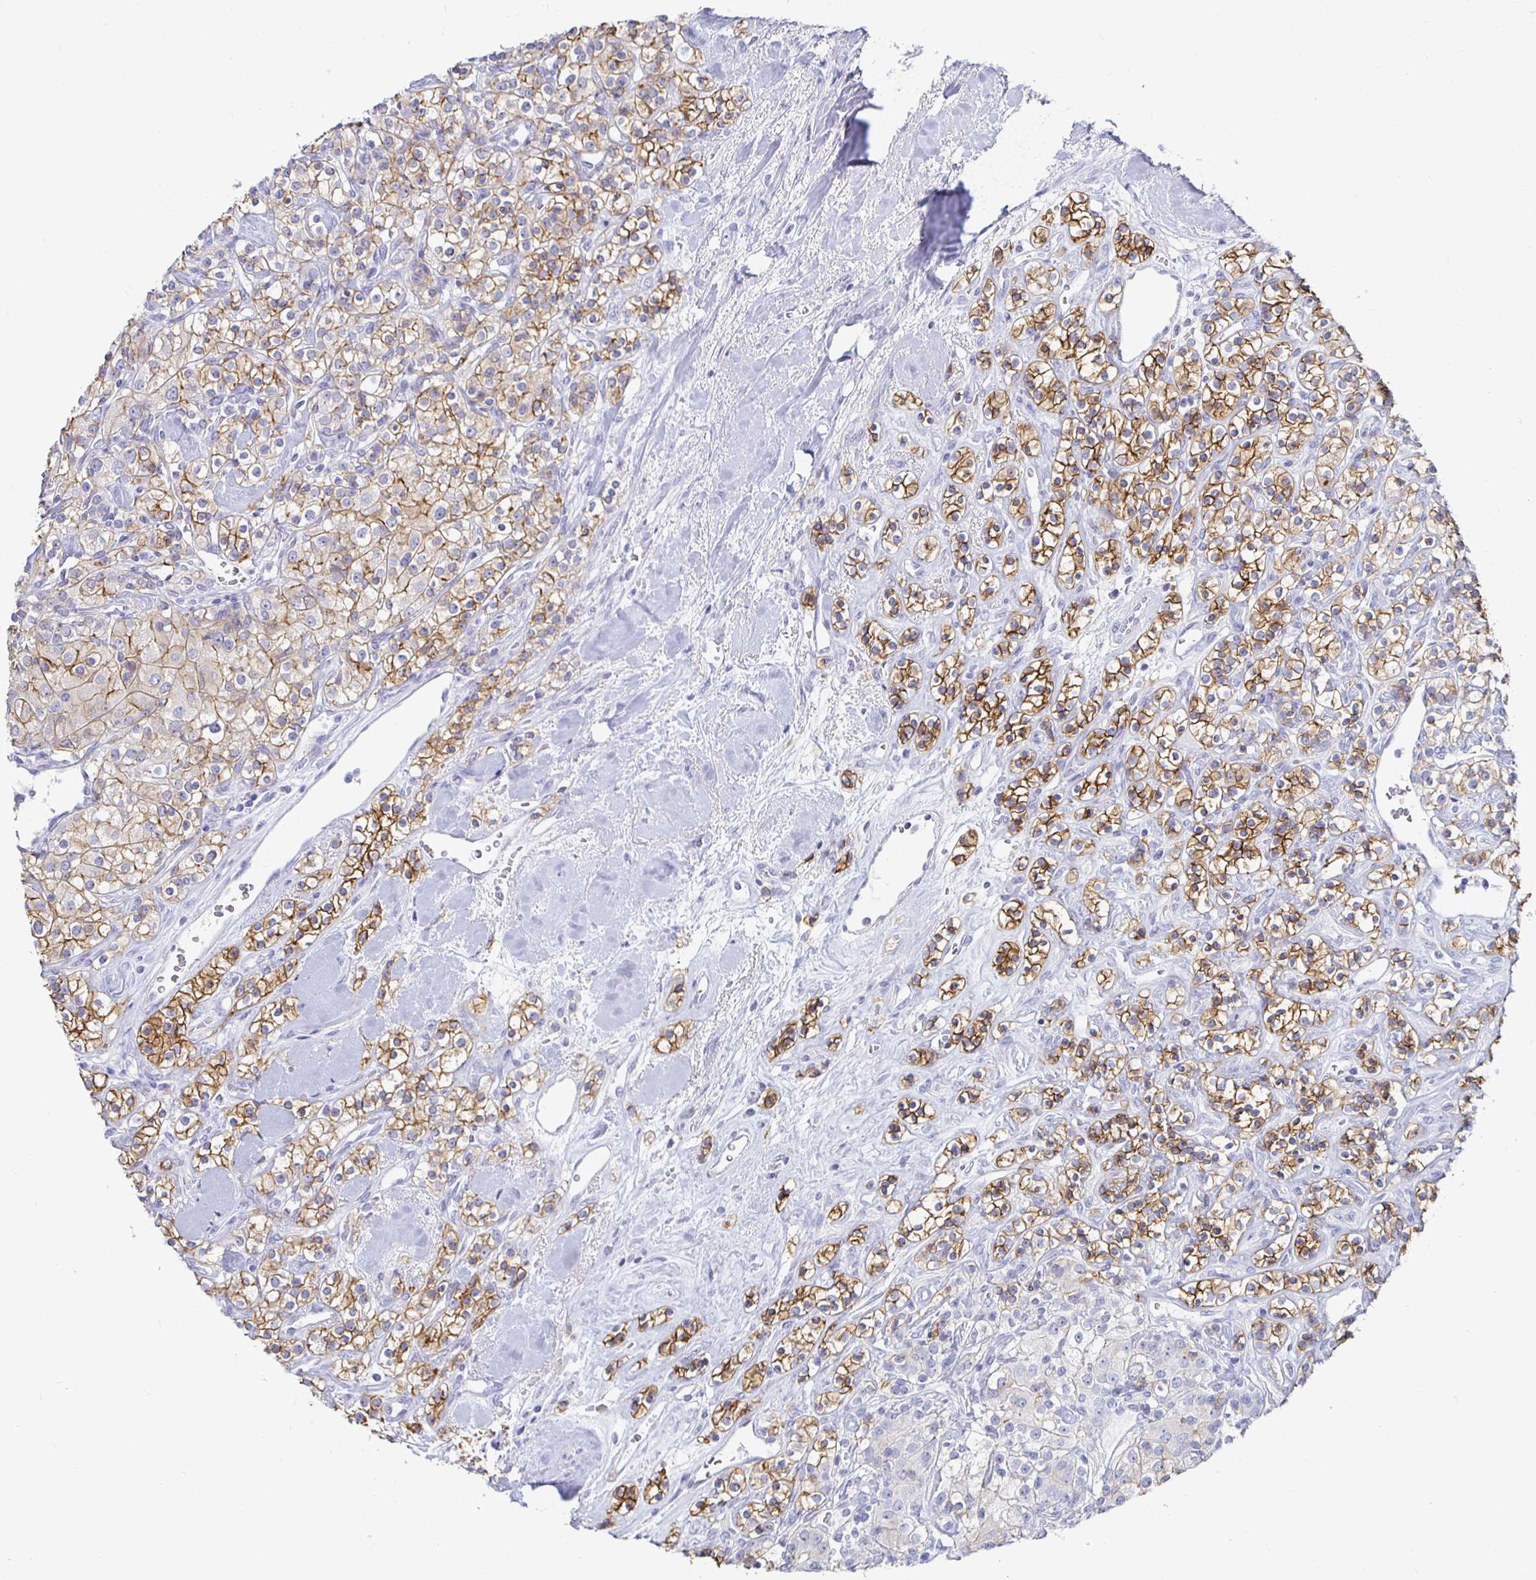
{"staining": {"intensity": "moderate", "quantity": ">75%", "location": "cytoplasmic/membranous"}, "tissue": "renal cancer", "cell_type": "Tumor cells", "image_type": "cancer", "snomed": [{"axis": "morphology", "description": "Adenocarcinoma, NOS"}, {"axis": "topography", "description": "Kidney"}], "caption": "Renal cancer (adenocarcinoma) stained with DAB (3,3'-diaminobenzidine) immunohistochemistry displays medium levels of moderate cytoplasmic/membranous expression in about >75% of tumor cells.", "gene": "CA9", "patient": {"sex": "male", "age": 77}}